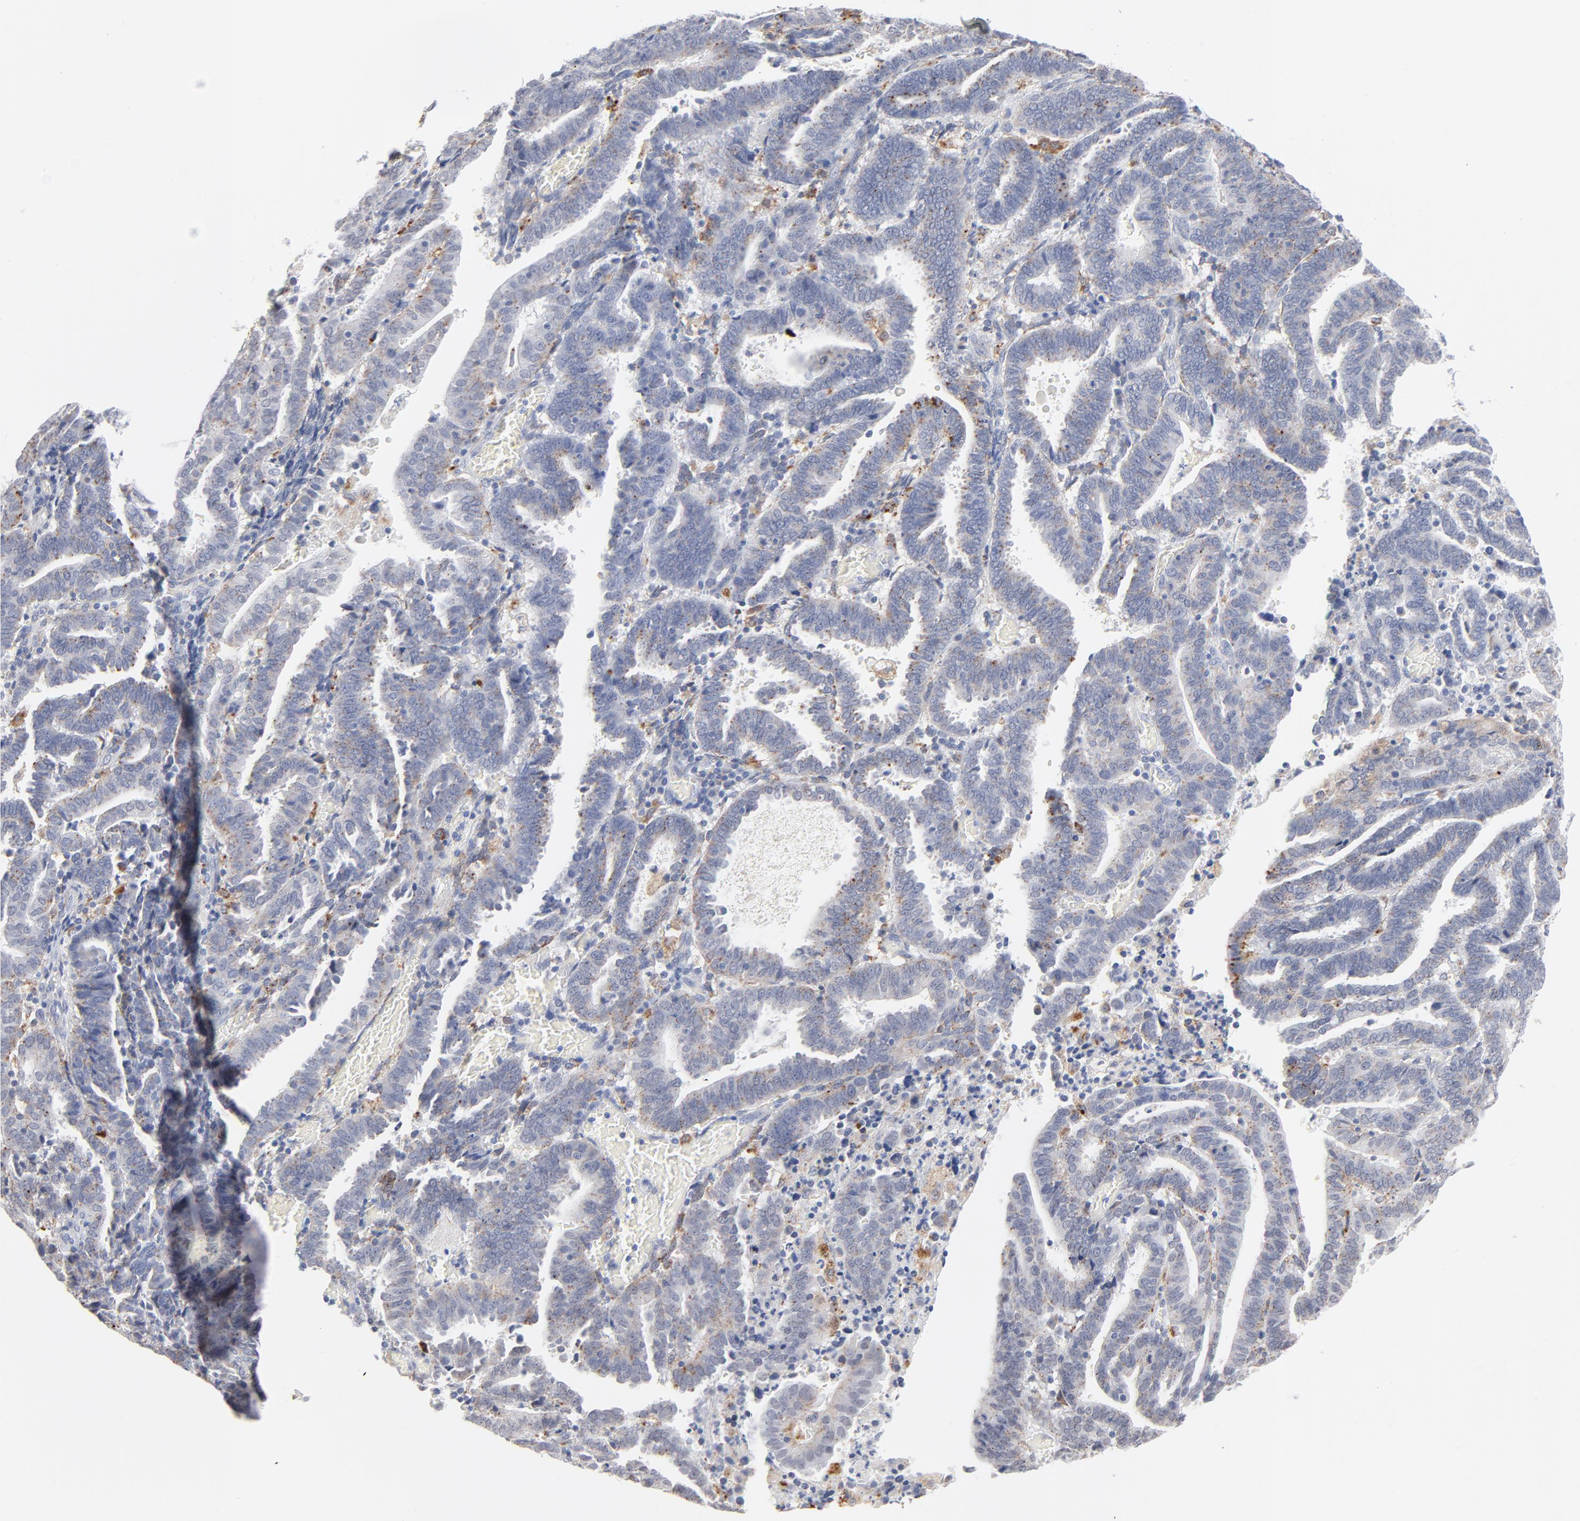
{"staining": {"intensity": "weak", "quantity": "<25%", "location": "cytoplasmic/membranous"}, "tissue": "endometrial cancer", "cell_type": "Tumor cells", "image_type": "cancer", "snomed": [{"axis": "morphology", "description": "Adenocarcinoma, NOS"}, {"axis": "topography", "description": "Uterus"}], "caption": "Tumor cells are negative for protein expression in human endometrial cancer (adenocarcinoma).", "gene": "LTBP2", "patient": {"sex": "female", "age": 83}}